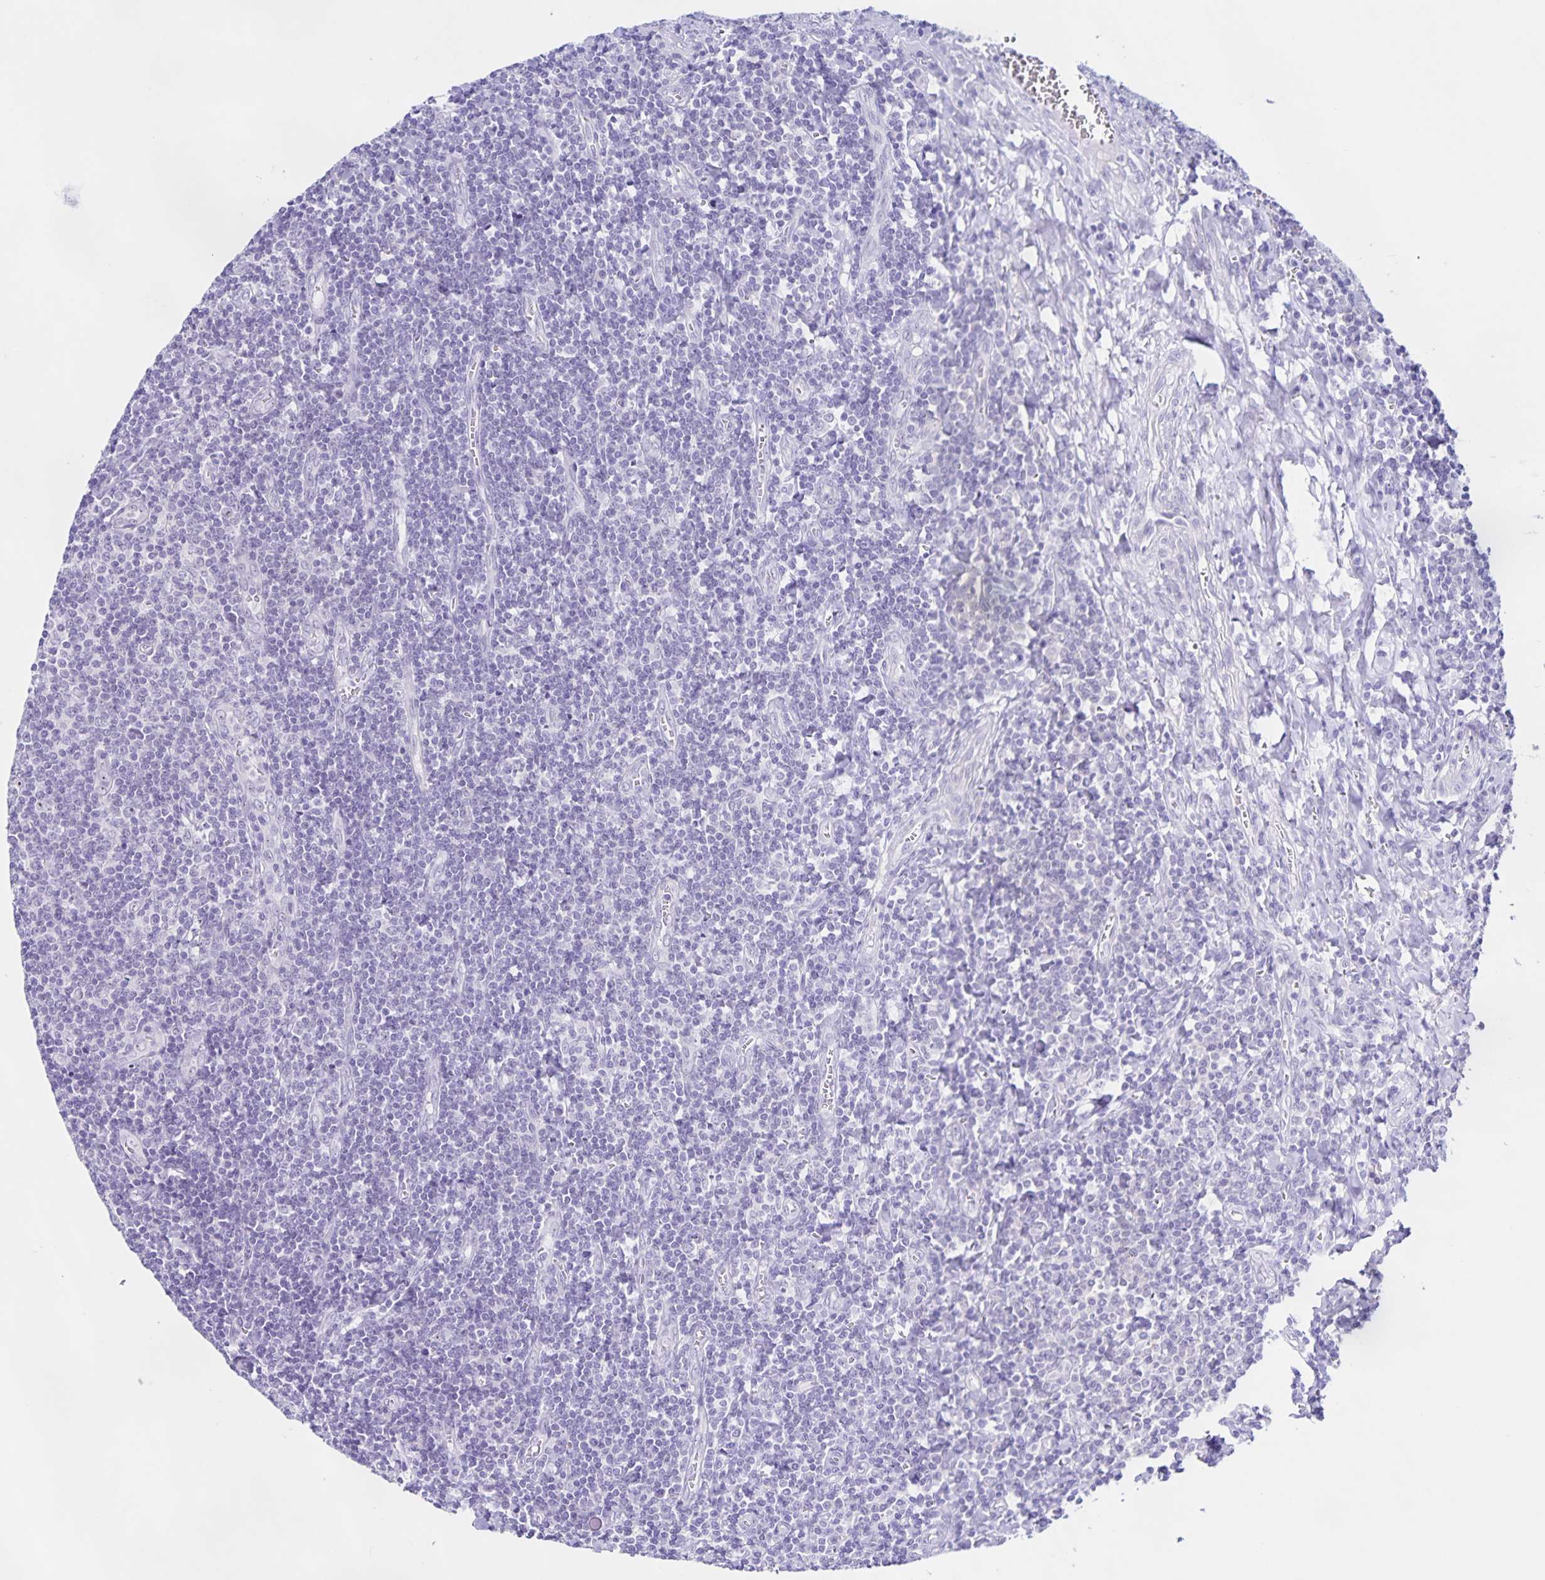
{"staining": {"intensity": "negative", "quantity": "none", "location": "none"}, "tissue": "tonsil", "cell_type": "Germinal center cells", "image_type": "normal", "snomed": [{"axis": "morphology", "description": "Normal tissue, NOS"}, {"axis": "morphology", "description": "Inflammation, NOS"}, {"axis": "topography", "description": "Tonsil"}], "caption": "This is an IHC image of benign tonsil. There is no staining in germinal center cells.", "gene": "FAM170A", "patient": {"sex": "female", "age": 31}}